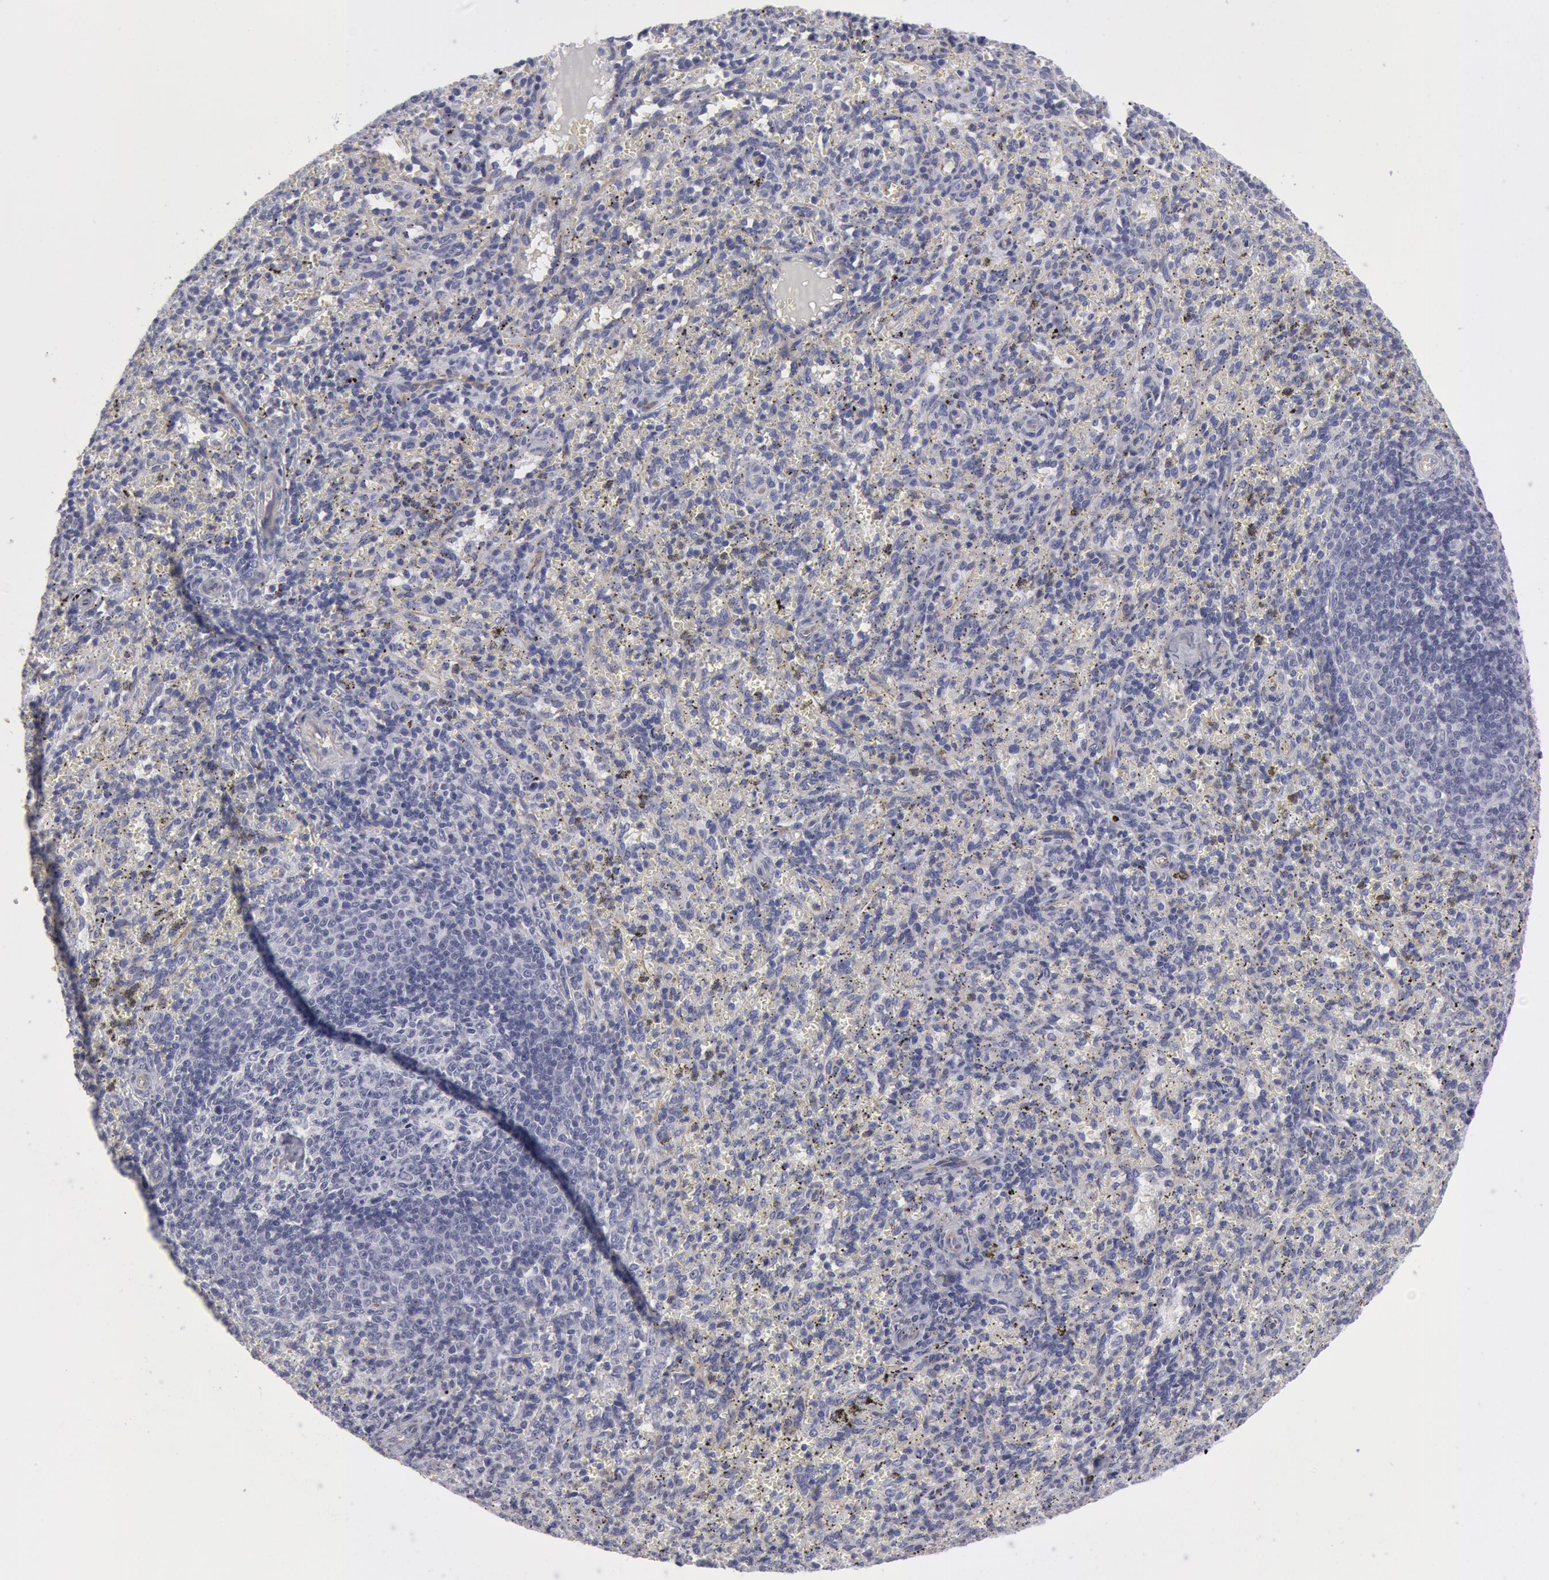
{"staining": {"intensity": "negative", "quantity": "none", "location": "none"}, "tissue": "spleen", "cell_type": "Cells in red pulp", "image_type": "normal", "snomed": [{"axis": "morphology", "description": "Normal tissue, NOS"}, {"axis": "topography", "description": "Spleen"}], "caption": "Immunohistochemistry (IHC) micrograph of normal human spleen stained for a protein (brown), which exhibits no expression in cells in red pulp. (Stains: DAB (3,3'-diaminobenzidine) immunohistochemistry (IHC) with hematoxylin counter stain, Microscopy: brightfield microscopy at high magnification).", "gene": "SMC1B", "patient": {"sex": "female", "age": 10}}